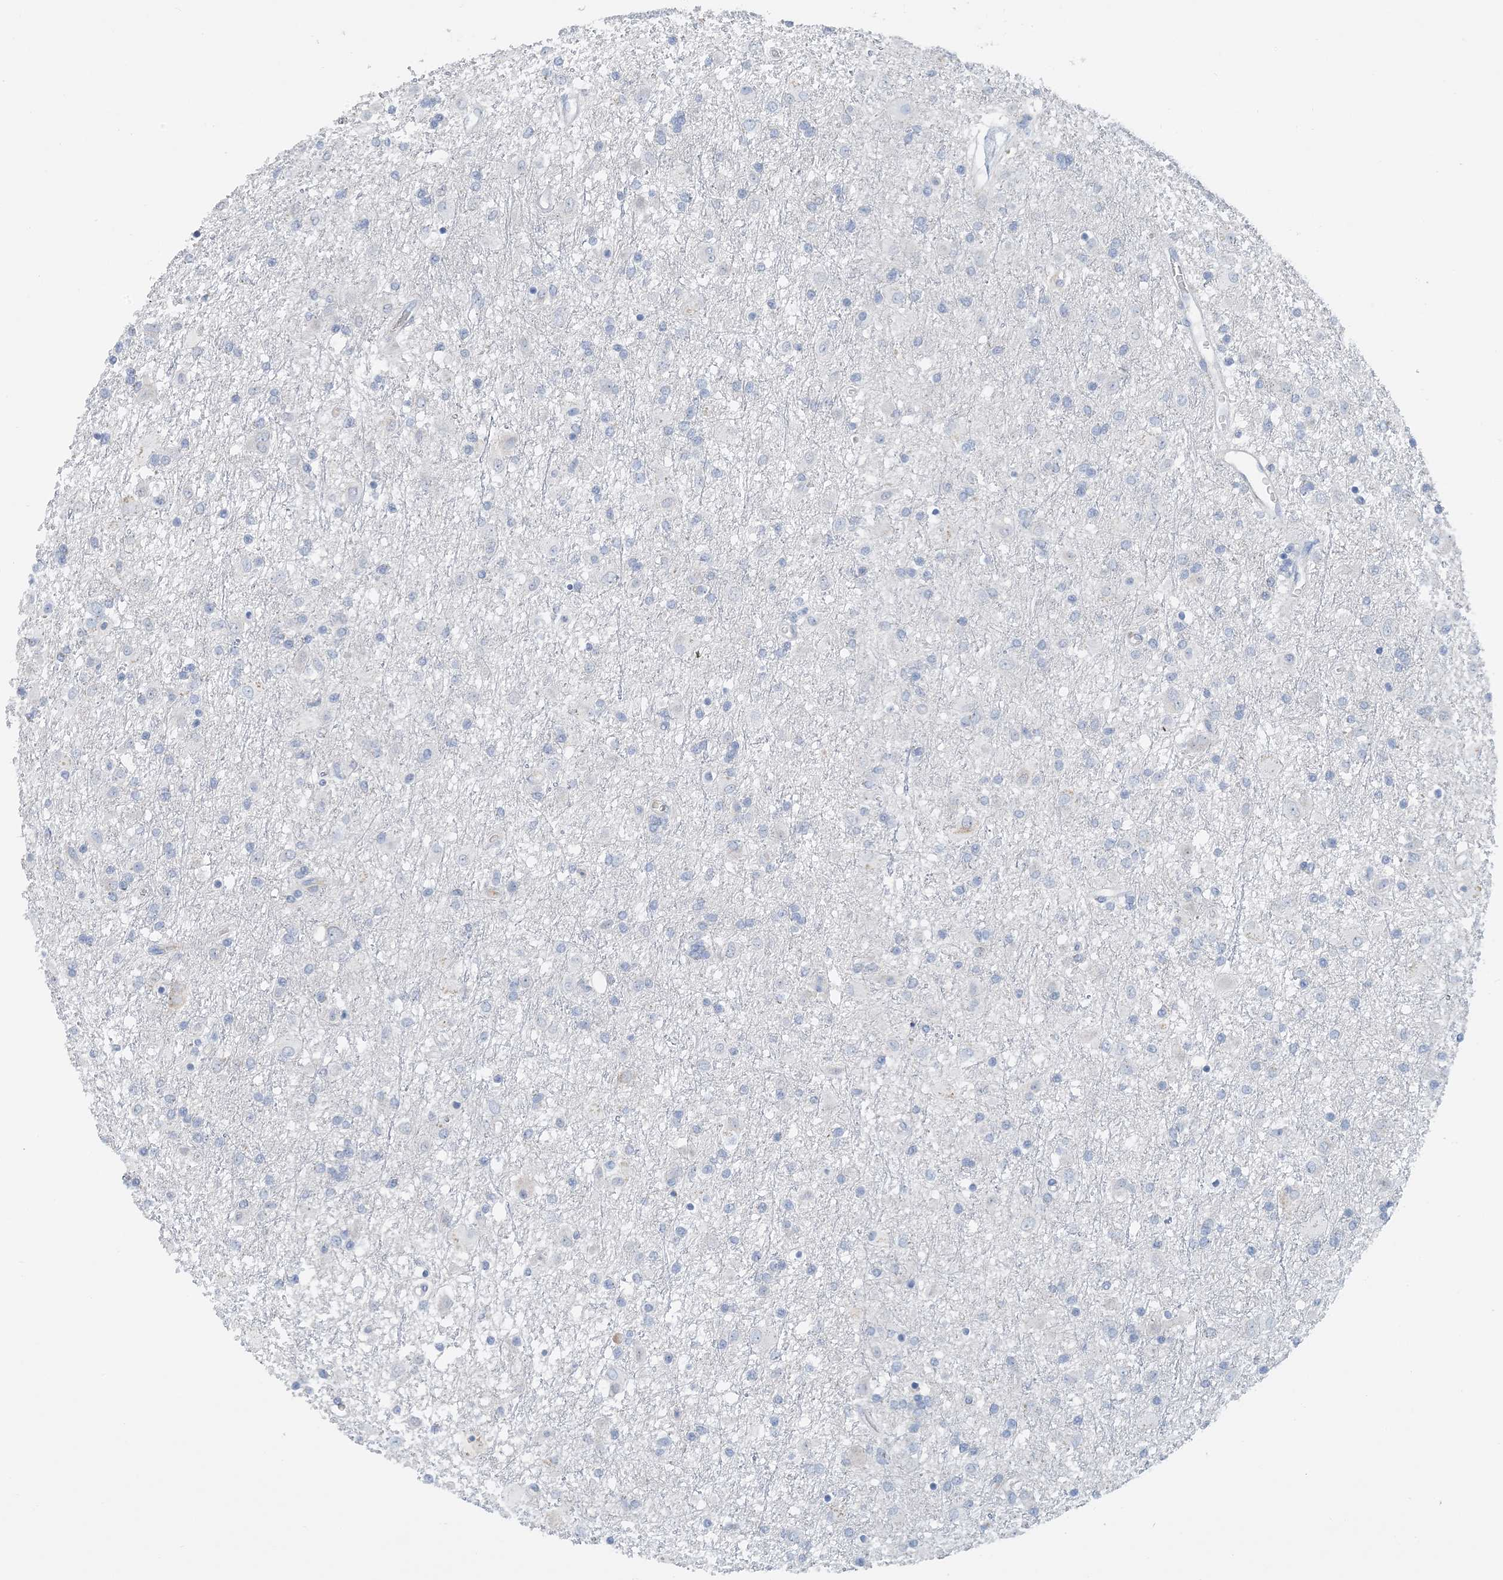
{"staining": {"intensity": "negative", "quantity": "none", "location": "none"}, "tissue": "glioma", "cell_type": "Tumor cells", "image_type": "cancer", "snomed": [{"axis": "morphology", "description": "Glioma, malignant, Low grade"}, {"axis": "topography", "description": "Brain"}], "caption": "This is an immunohistochemistry (IHC) histopathology image of human glioma. There is no staining in tumor cells.", "gene": "CTRL", "patient": {"sex": "male", "age": 65}}